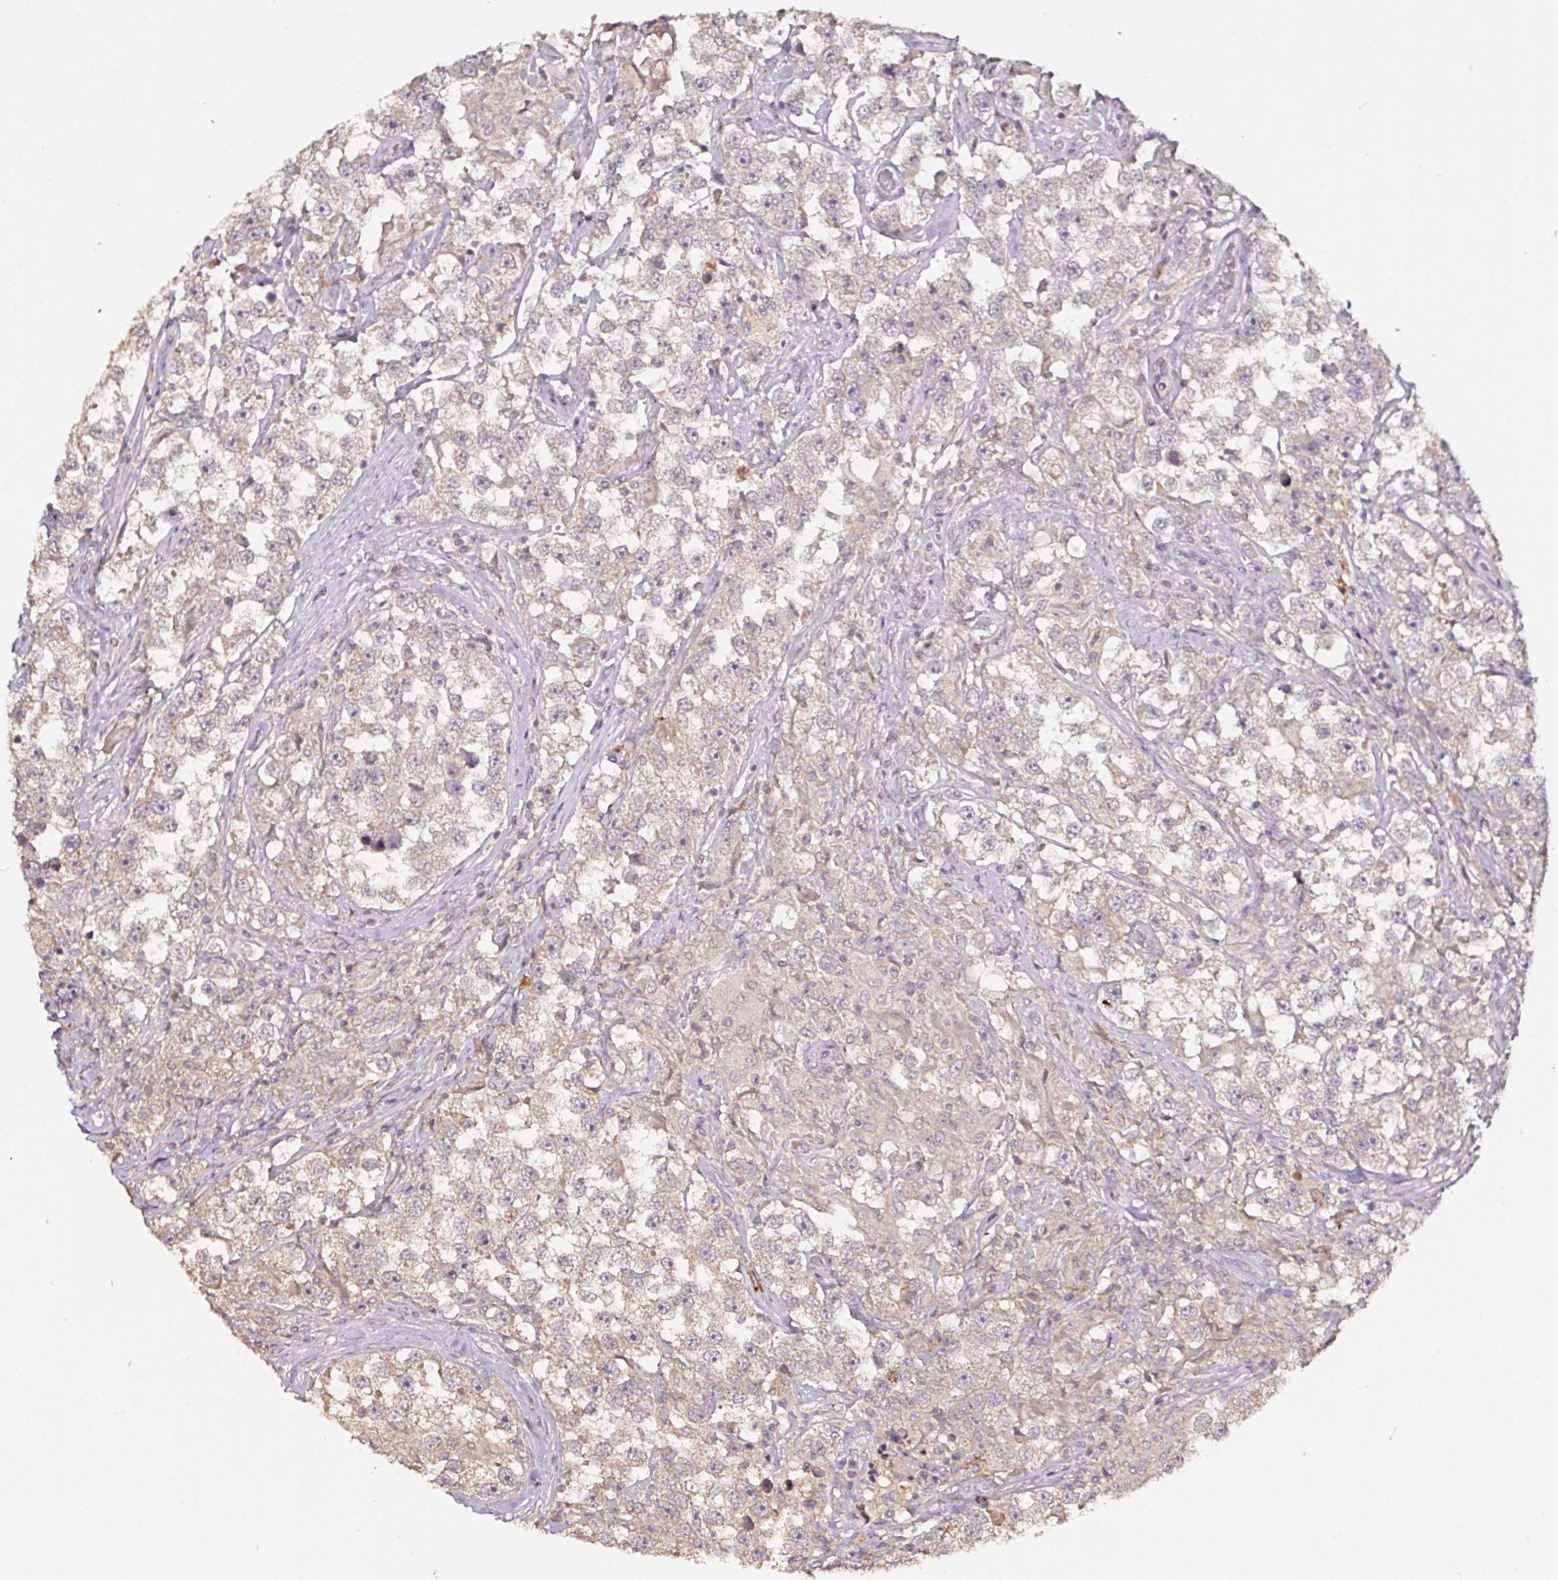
{"staining": {"intensity": "weak", "quantity": "25%-75%", "location": "cytoplasmic/membranous"}, "tissue": "testis cancer", "cell_type": "Tumor cells", "image_type": "cancer", "snomed": [{"axis": "morphology", "description": "Seminoma, NOS"}, {"axis": "topography", "description": "Testis"}], "caption": "Immunohistochemistry image of testis cancer (seminoma) stained for a protein (brown), which exhibits low levels of weak cytoplasmic/membranous expression in about 25%-75% of tumor cells.", "gene": "RPL38", "patient": {"sex": "male", "age": 46}}